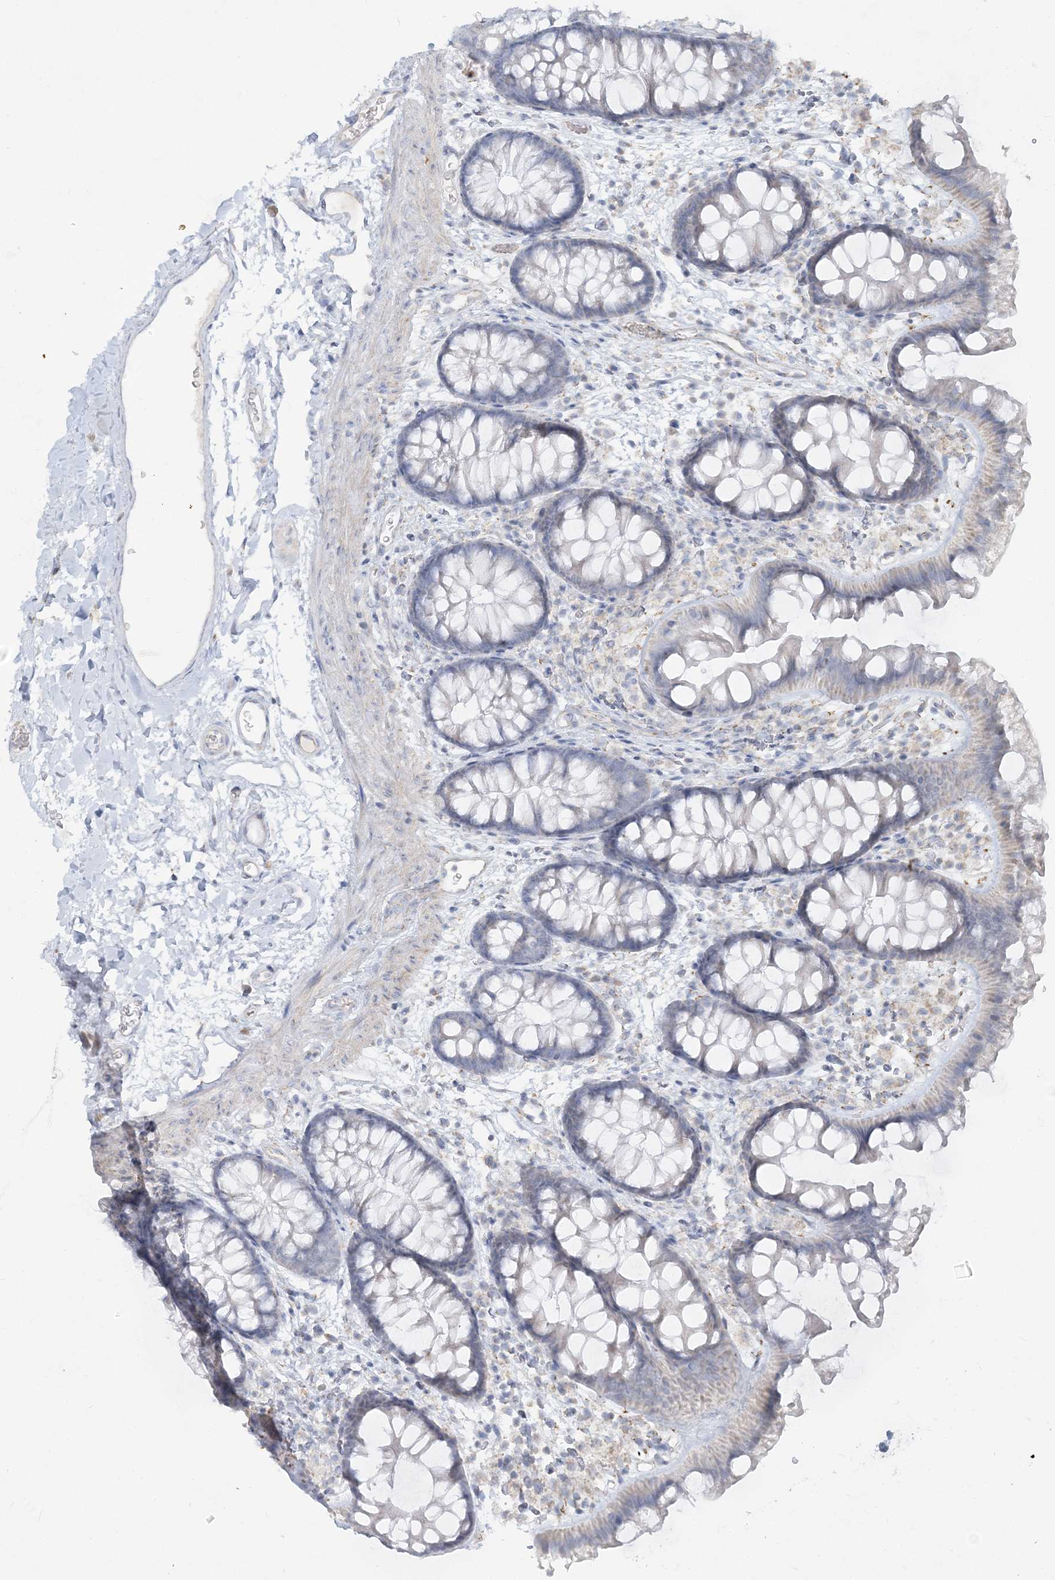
{"staining": {"intensity": "negative", "quantity": "none", "location": "none"}, "tissue": "colon", "cell_type": "Endothelial cells", "image_type": "normal", "snomed": [{"axis": "morphology", "description": "Normal tissue, NOS"}, {"axis": "topography", "description": "Colon"}], "caption": "There is no significant positivity in endothelial cells of colon. (Brightfield microscopy of DAB immunohistochemistry (IHC) at high magnification).", "gene": "TBC1D7", "patient": {"sex": "female", "age": 62}}